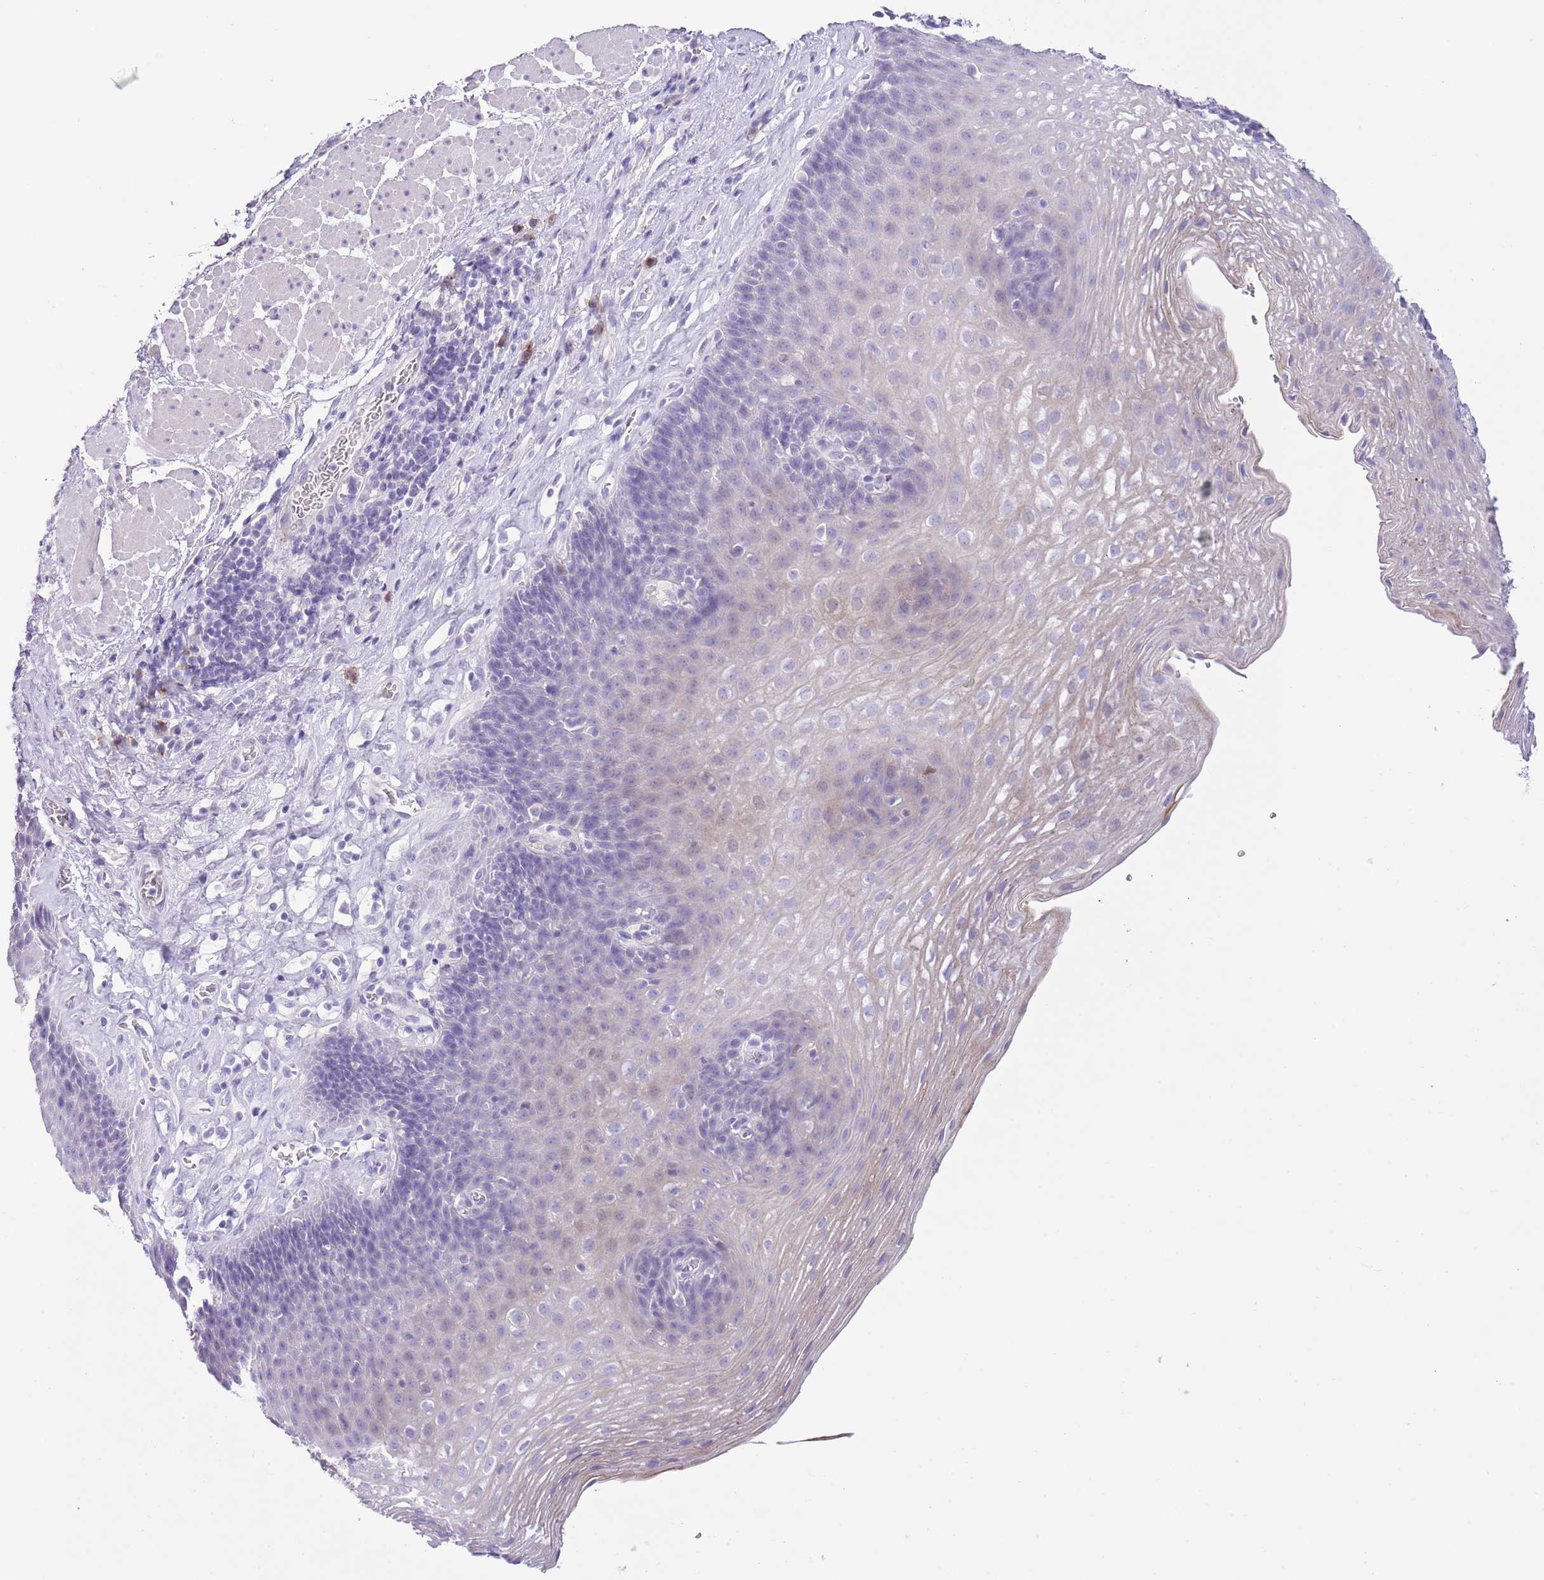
{"staining": {"intensity": "negative", "quantity": "none", "location": "none"}, "tissue": "esophagus", "cell_type": "Squamous epithelial cells", "image_type": "normal", "snomed": [{"axis": "morphology", "description": "Normal tissue, NOS"}, {"axis": "topography", "description": "Esophagus"}], "caption": "Human esophagus stained for a protein using immunohistochemistry (IHC) demonstrates no staining in squamous epithelial cells.", "gene": "CLEC2A", "patient": {"sex": "female", "age": 66}}